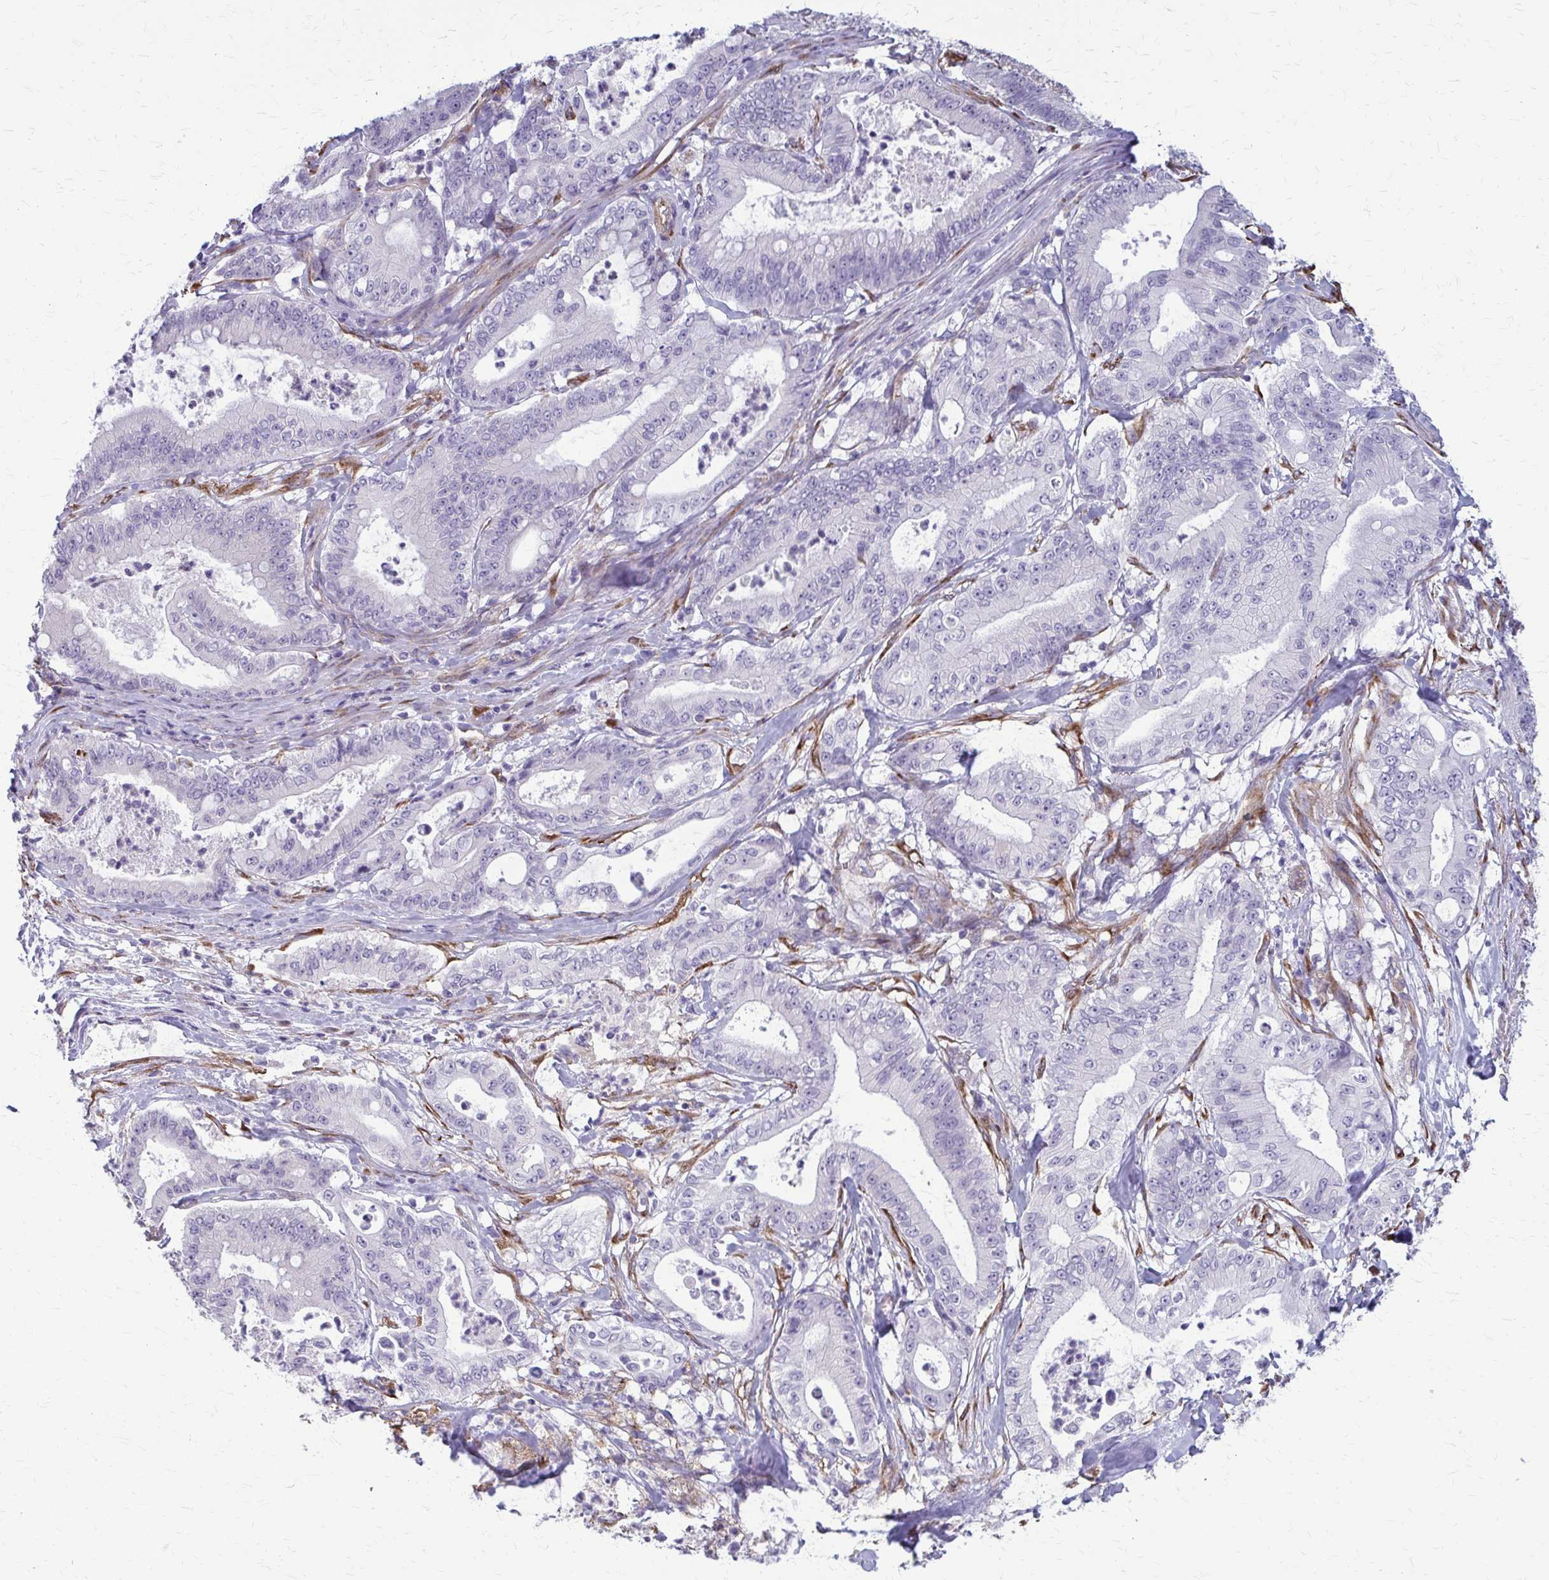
{"staining": {"intensity": "negative", "quantity": "none", "location": "none"}, "tissue": "pancreatic cancer", "cell_type": "Tumor cells", "image_type": "cancer", "snomed": [{"axis": "morphology", "description": "Adenocarcinoma, NOS"}, {"axis": "topography", "description": "Pancreas"}], "caption": "Immunohistochemistry of human pancreatic cancer displays no positivity in tumor cells.", "gene": "DEPP1", "patient": {"sex": "male", "age": 71}}